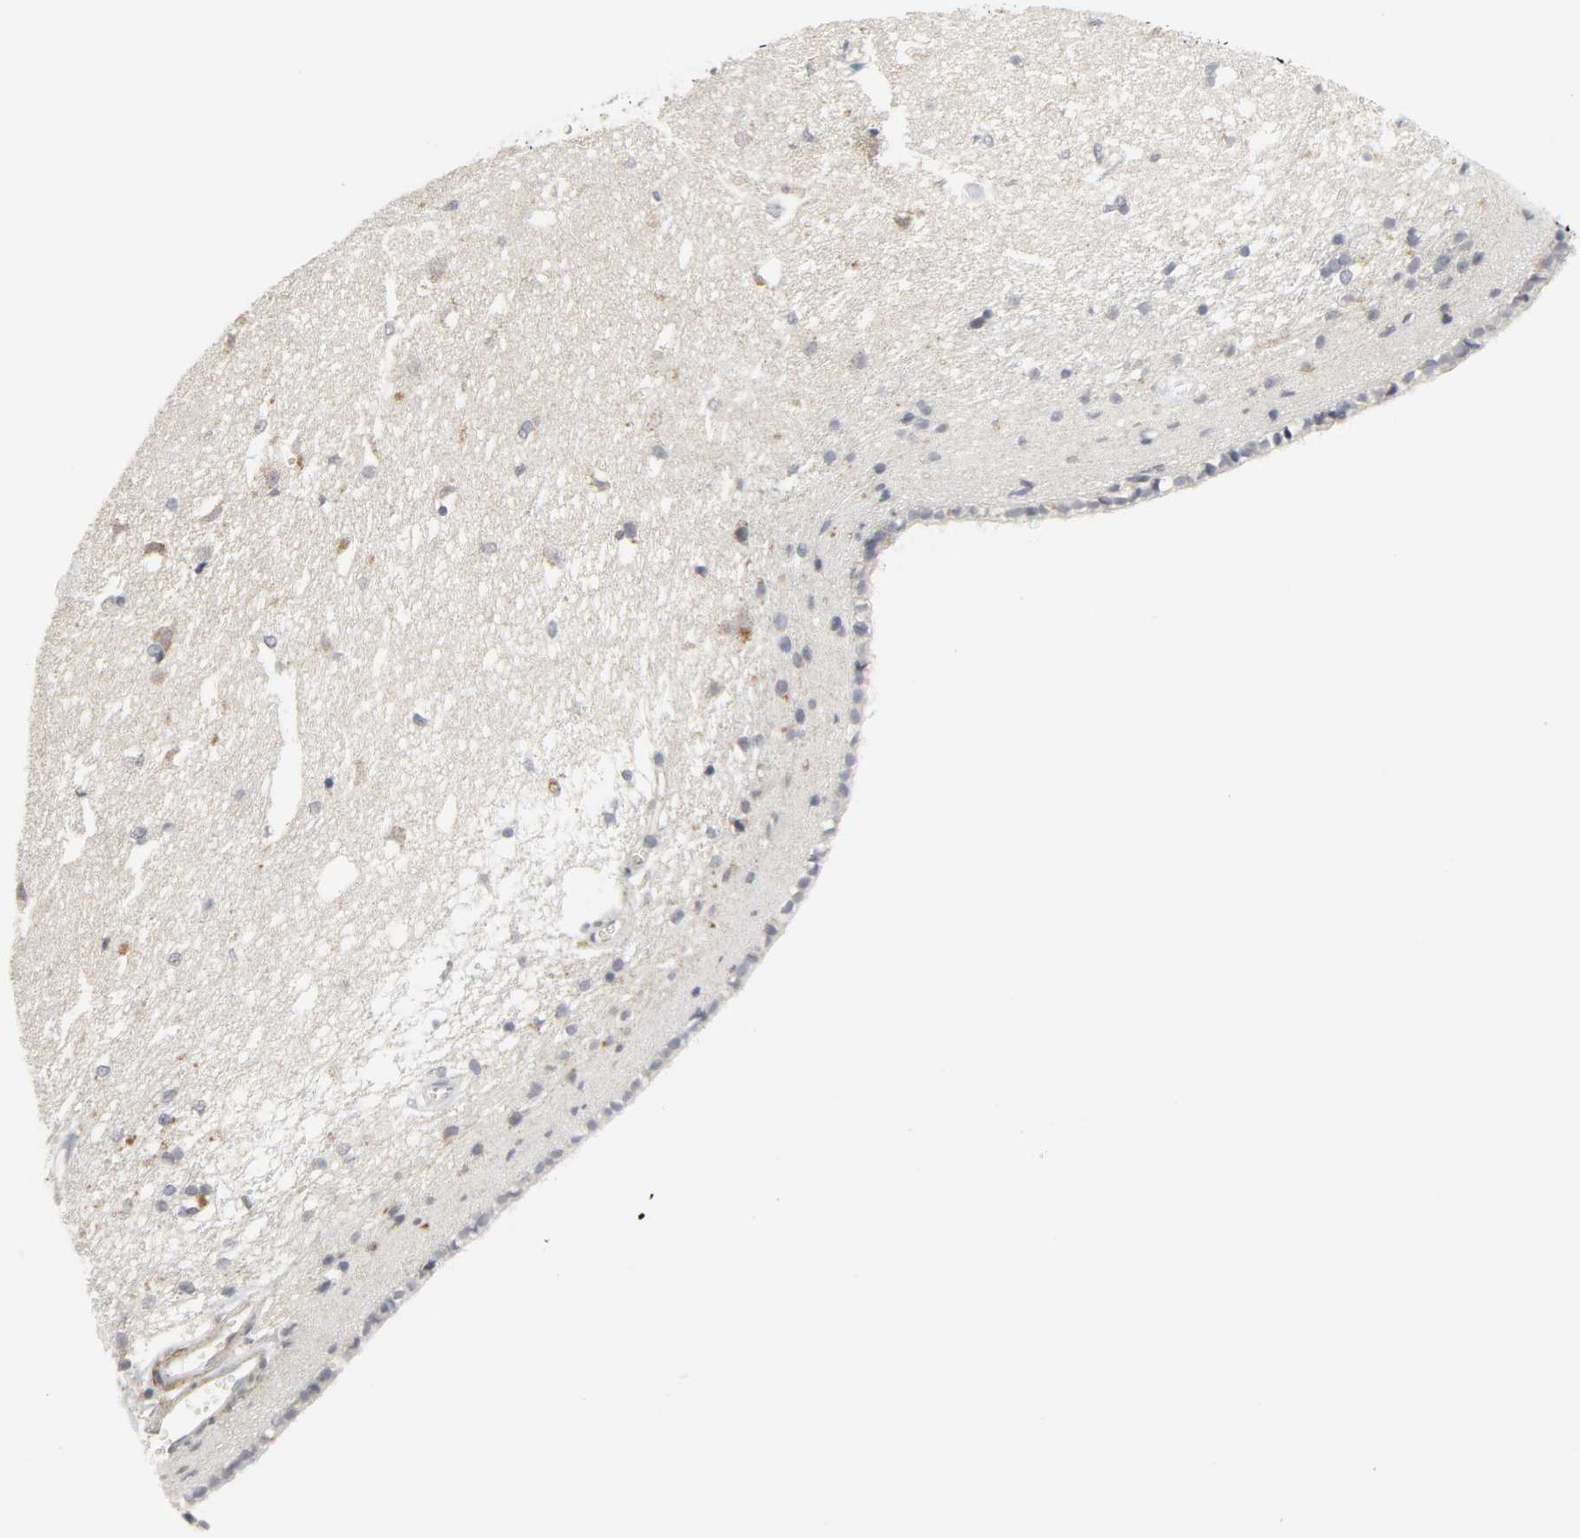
{"staining": {"intensity": "negative", "quantity": "none", "location": "none"}, "tissue": "caudate", "cell_type": "Glial cells", "image_type": "normal", "snomed": [{"axis": "morphology", "description": "Normal tissue, NOS"}, {"axis": "topography", "description": "Lateral ventricle wall"}], "caption": "A high-resolution histopathology image shows immunohistochemistry (IHC) staining of normal caudate, which demonstrates no significant positivity in glial cells.", "gene": "CLIP1", "patient": {"sex": "female", "age": 19}}